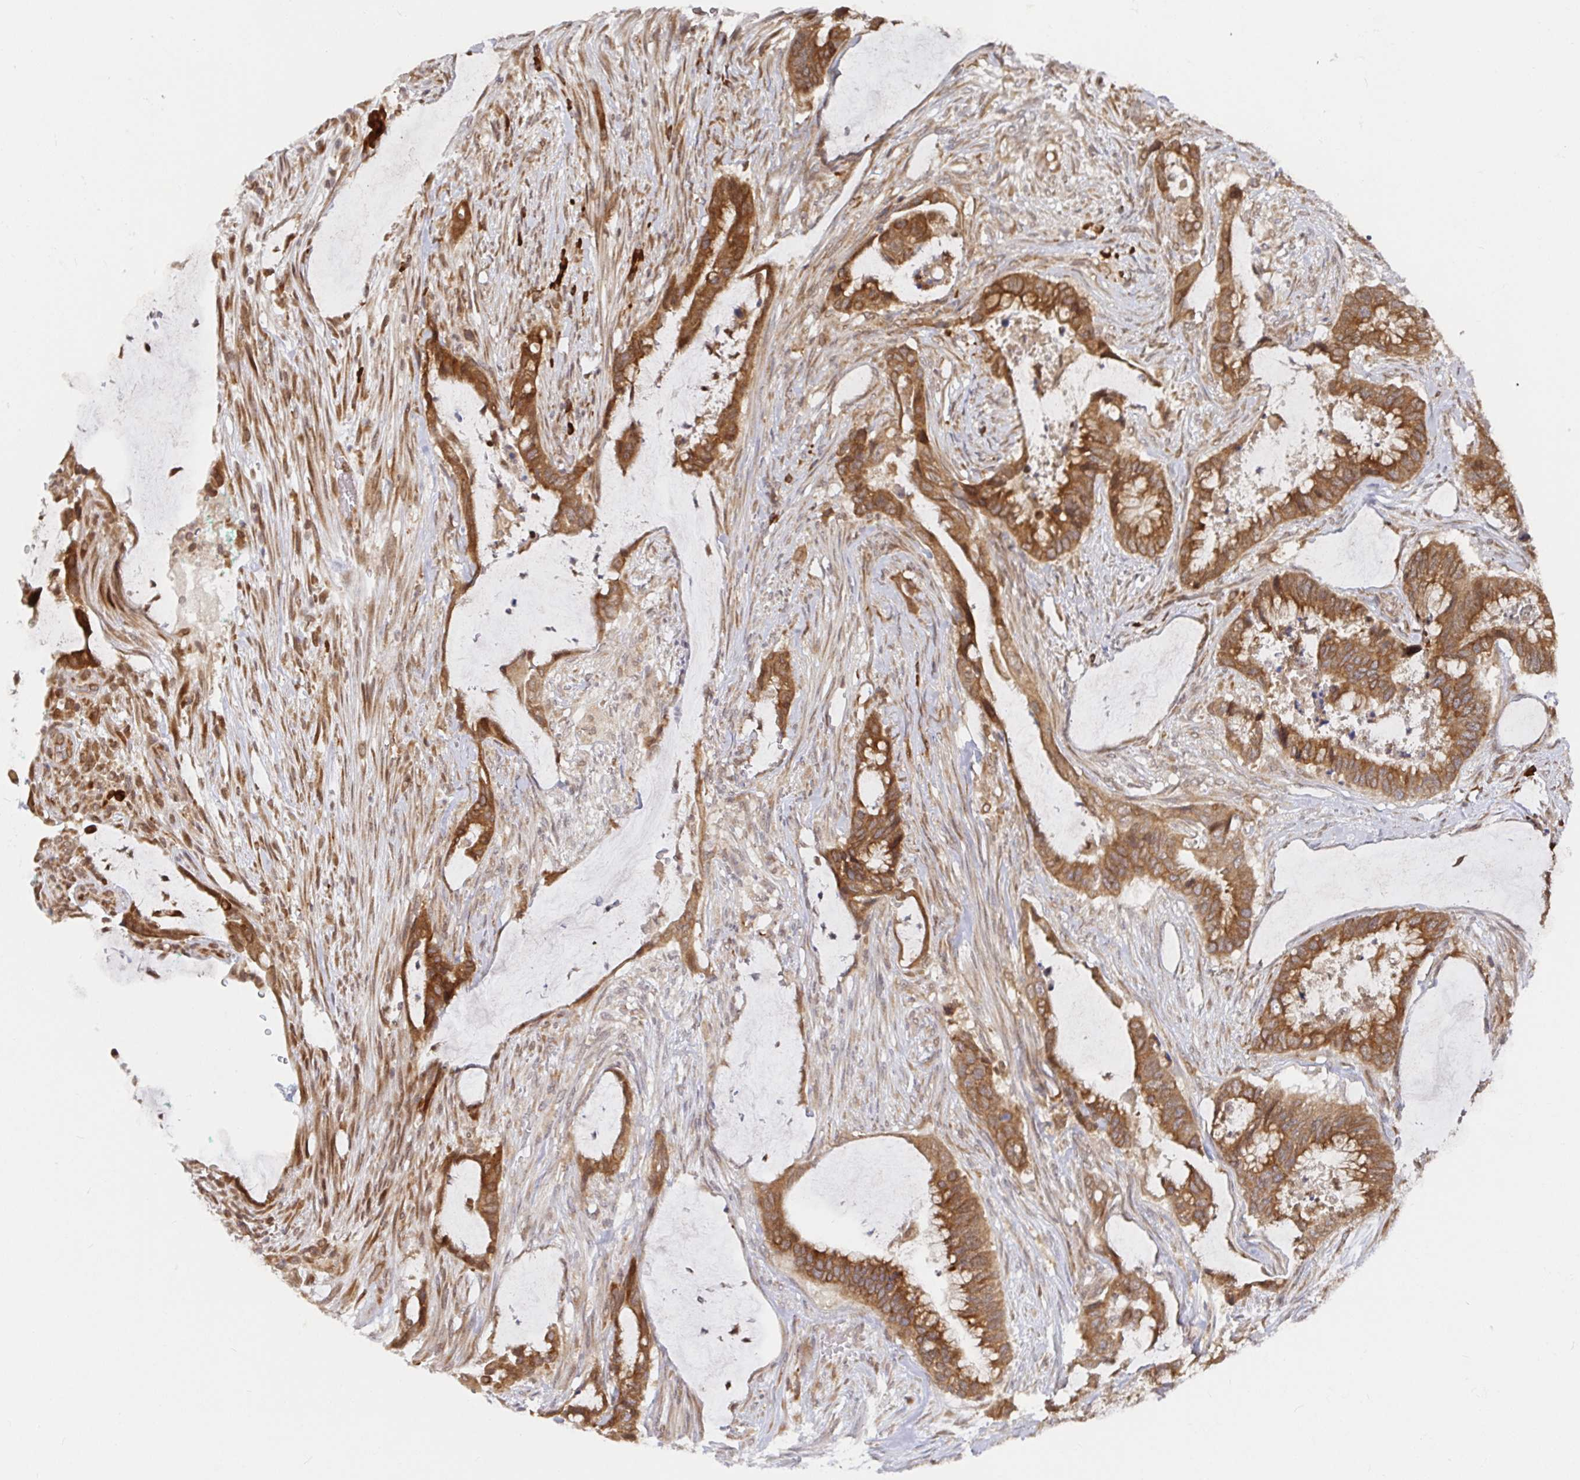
{"staining": {"intensity": "strong", "quantity": ">75%", "location": "cytoplasmic/membranous"}, "tissue": "colorectal cancer", "cell_type": "Tumor cells", "image_type": "cancer", "snomed": [{"axis": "morphology", "description": "Adenocarcinoma, NOS"}, {"axis": "topography", "description": "Rectum"}], "caption": "The photomicrograph demonstrates immunohistochemical staining of colorectal cancer. There is strong cytoplasmic/membranous expression is seen in approximately >75% of tumor cells.", "gene": "ALG1", "patient": {"sex": "female", "age": 59}}